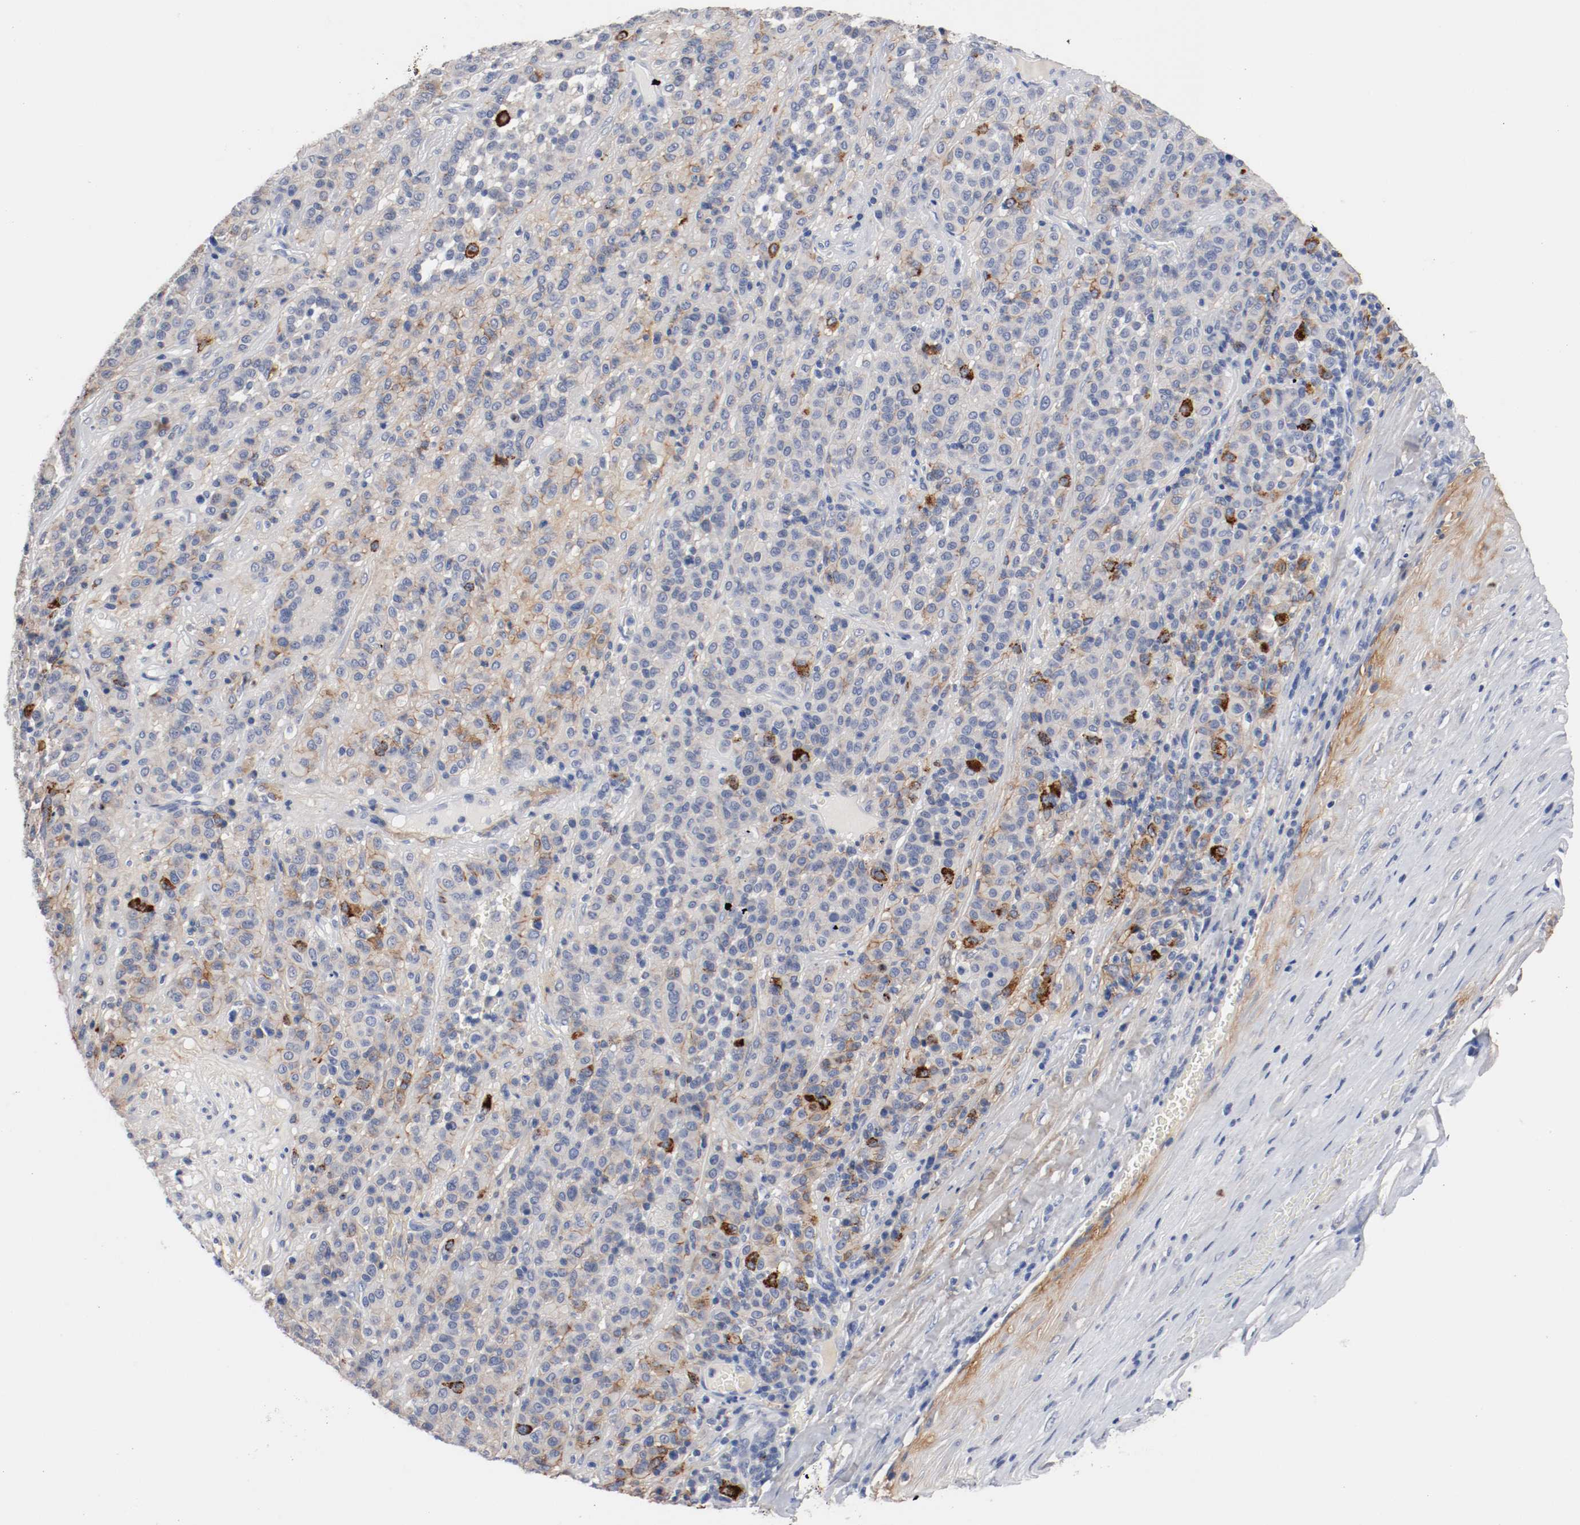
{"staining": {"intensity": "moderate", "quantity": "25%-75%", "location": "cytoplasmic/membranous"}, "tissue": "melanoma", "cell_type": "Tumor cells", "image_type": "cancer", "snomed": [{"axis": "morphology", "description": "Malignant melanoma, Metastatic site"}, {"axis": "topography", "description": "Pancreas"}], "caption": "IHC (DAB) staining of human malignant melanoma (metastatic site) exhibits moderate cytoplasmic/membranous protein positivity in about 25%-75% of tumor cells.", "gene": "TNC", "patient": {"sex": "female", "age": 30}}